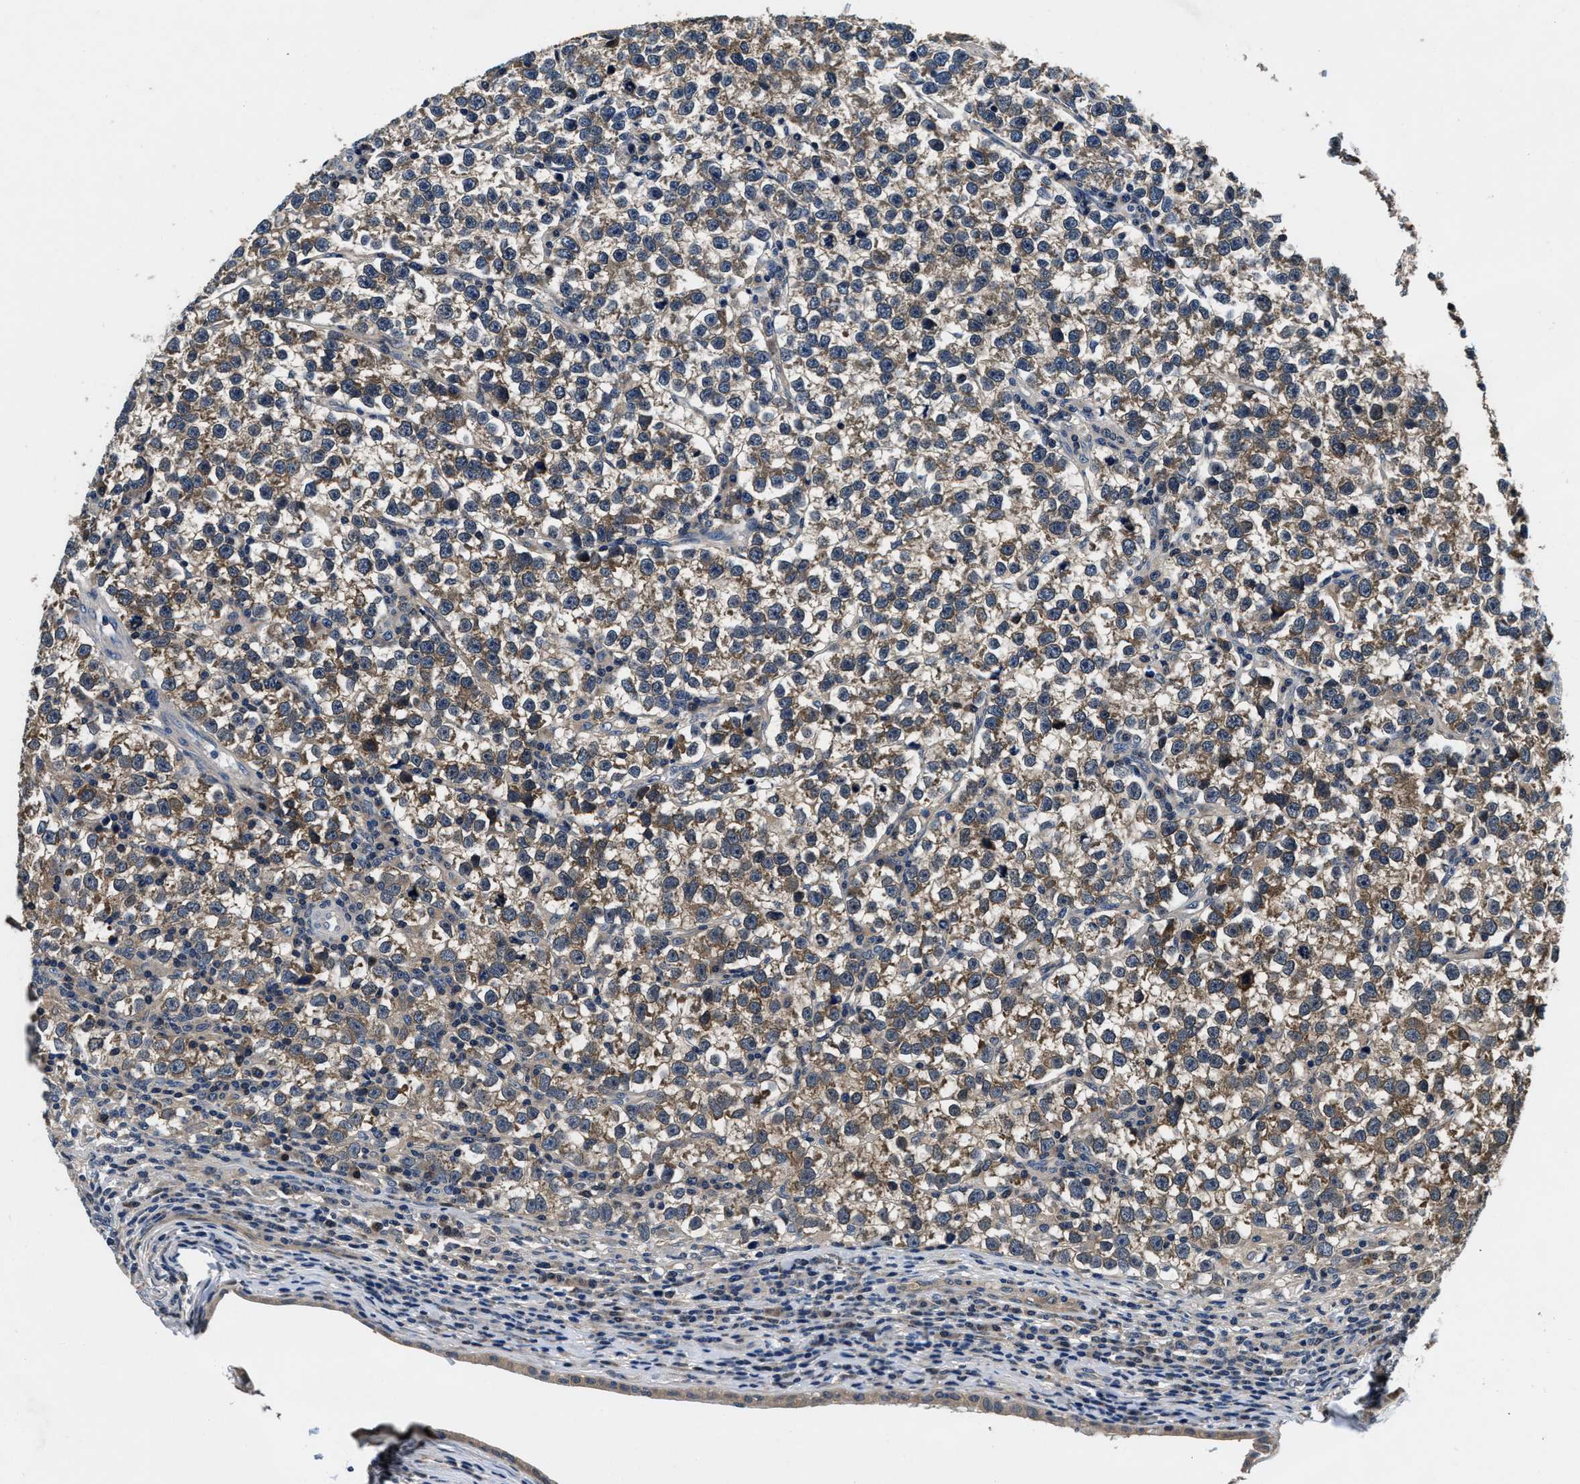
{"staining": {"intensity": "moderate", "quantity": ">75%", "location": "cytoplasmic/membranous"}, "tissue": "testis cancer", "cell_type": "Tumor cells", "image_type": "cancer", "snomed": [{"axis": "morphology", "description": "Normal tissue, NOS"}, {"axis": "morphology", "description": "Seminoma, NOS"}, {"axis": "topography", "description": "Testis"}], "caption": "Immunohistochemical staining of testis cancer shows moderate cytoplasmic/membranous protein positivity in approximately >75% of tumor cells.", "gene": "PHPT1", "patient": {"sex": "male", "age": 43}}